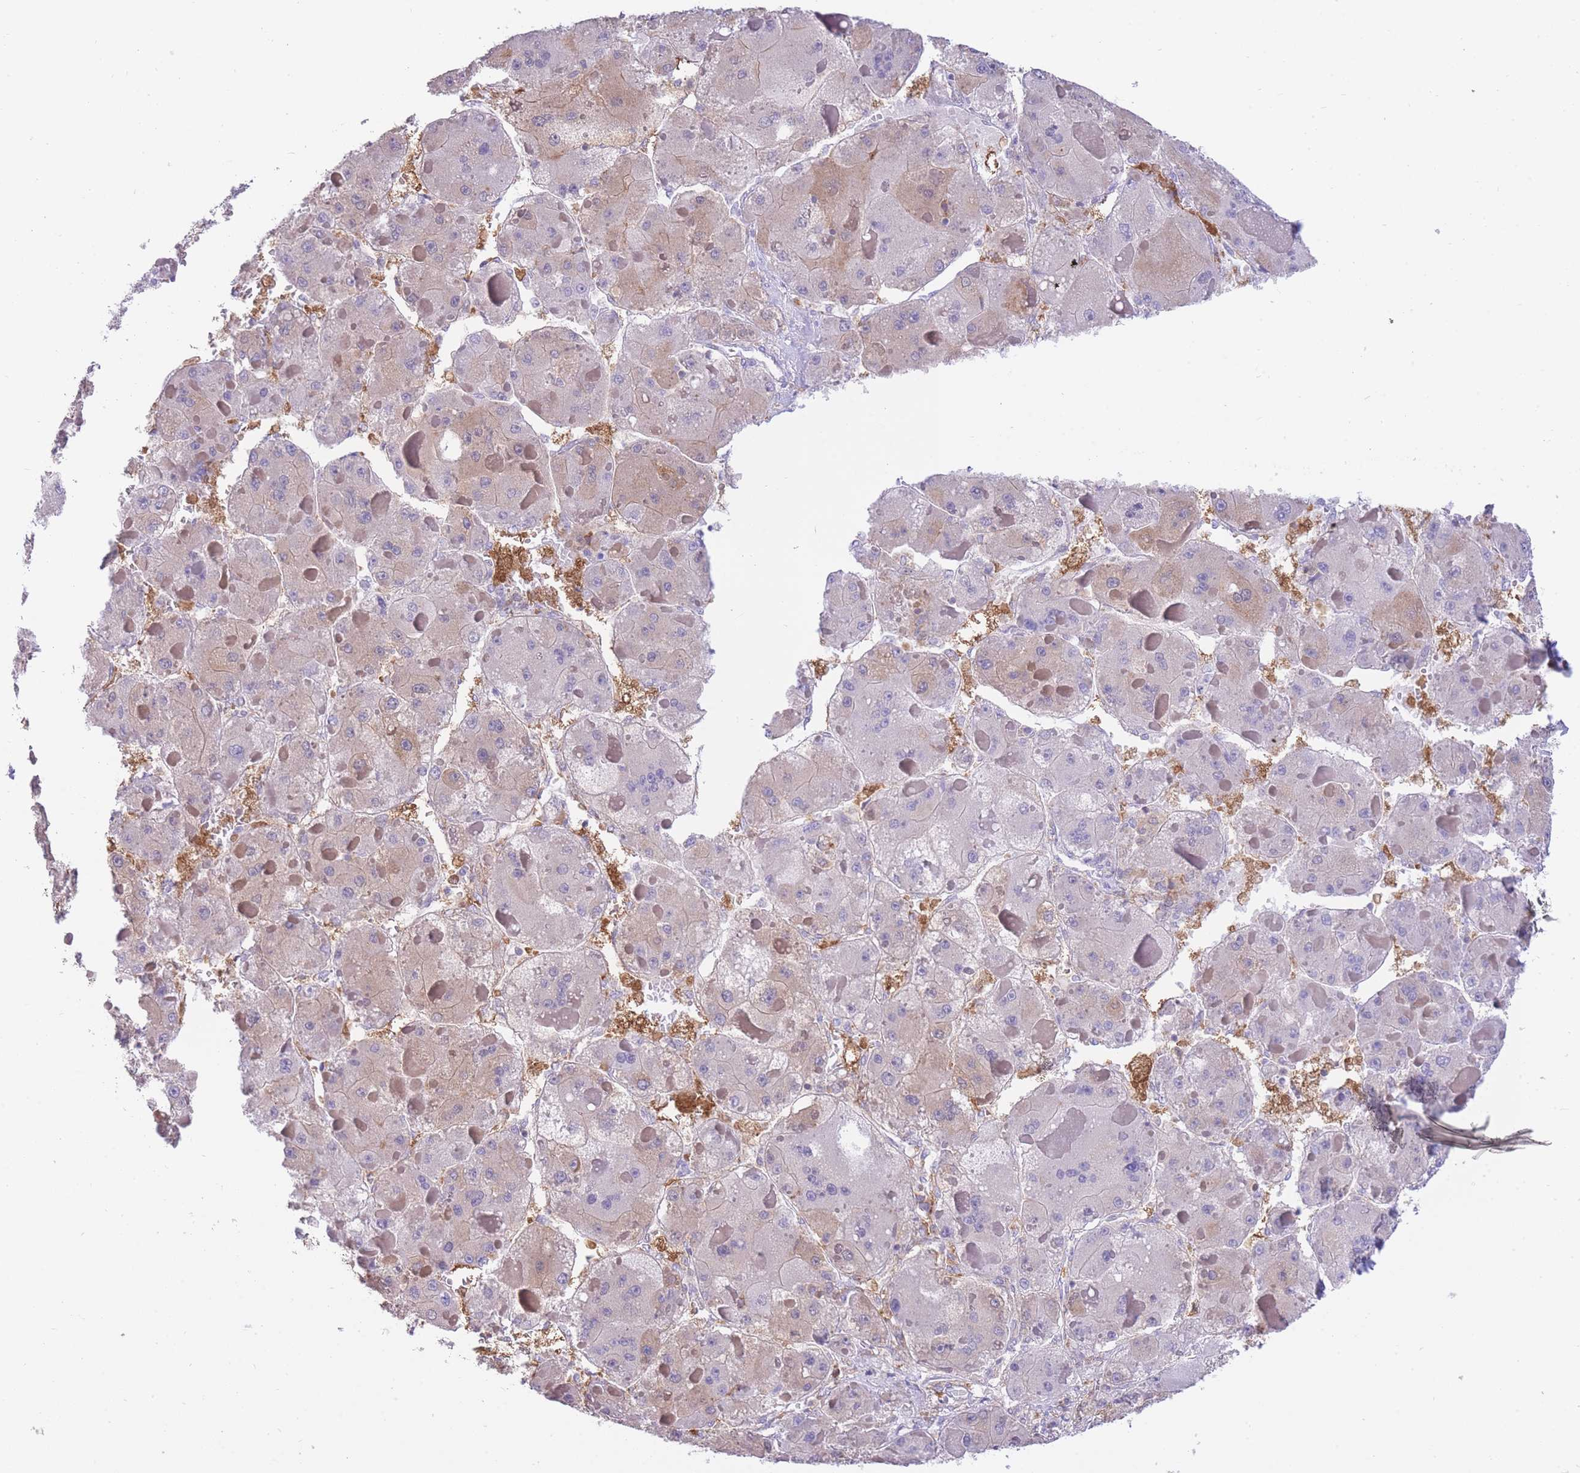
{"staining": {"intensity": "weak", "quantity": "<25%", "location": "cytoplasmic/membranous"}, "tissue": "liver cancer", "cell_type": "Tumor cells", "image_type": "cancer", "snomed": [{"axis": "morphology", "description": "Carcinoma, Hepatocellular, NOS"}, {"axis": "topography", "description": "Liver"}], "caption": "An IHC photomicrograph of liver hepatocellular carcinoma is shown. There is no staining in tumor cells of liver hepatocellular carcinoma.", "gene": "NAMPT", "patient": {"sex": "female", "age": 73}}